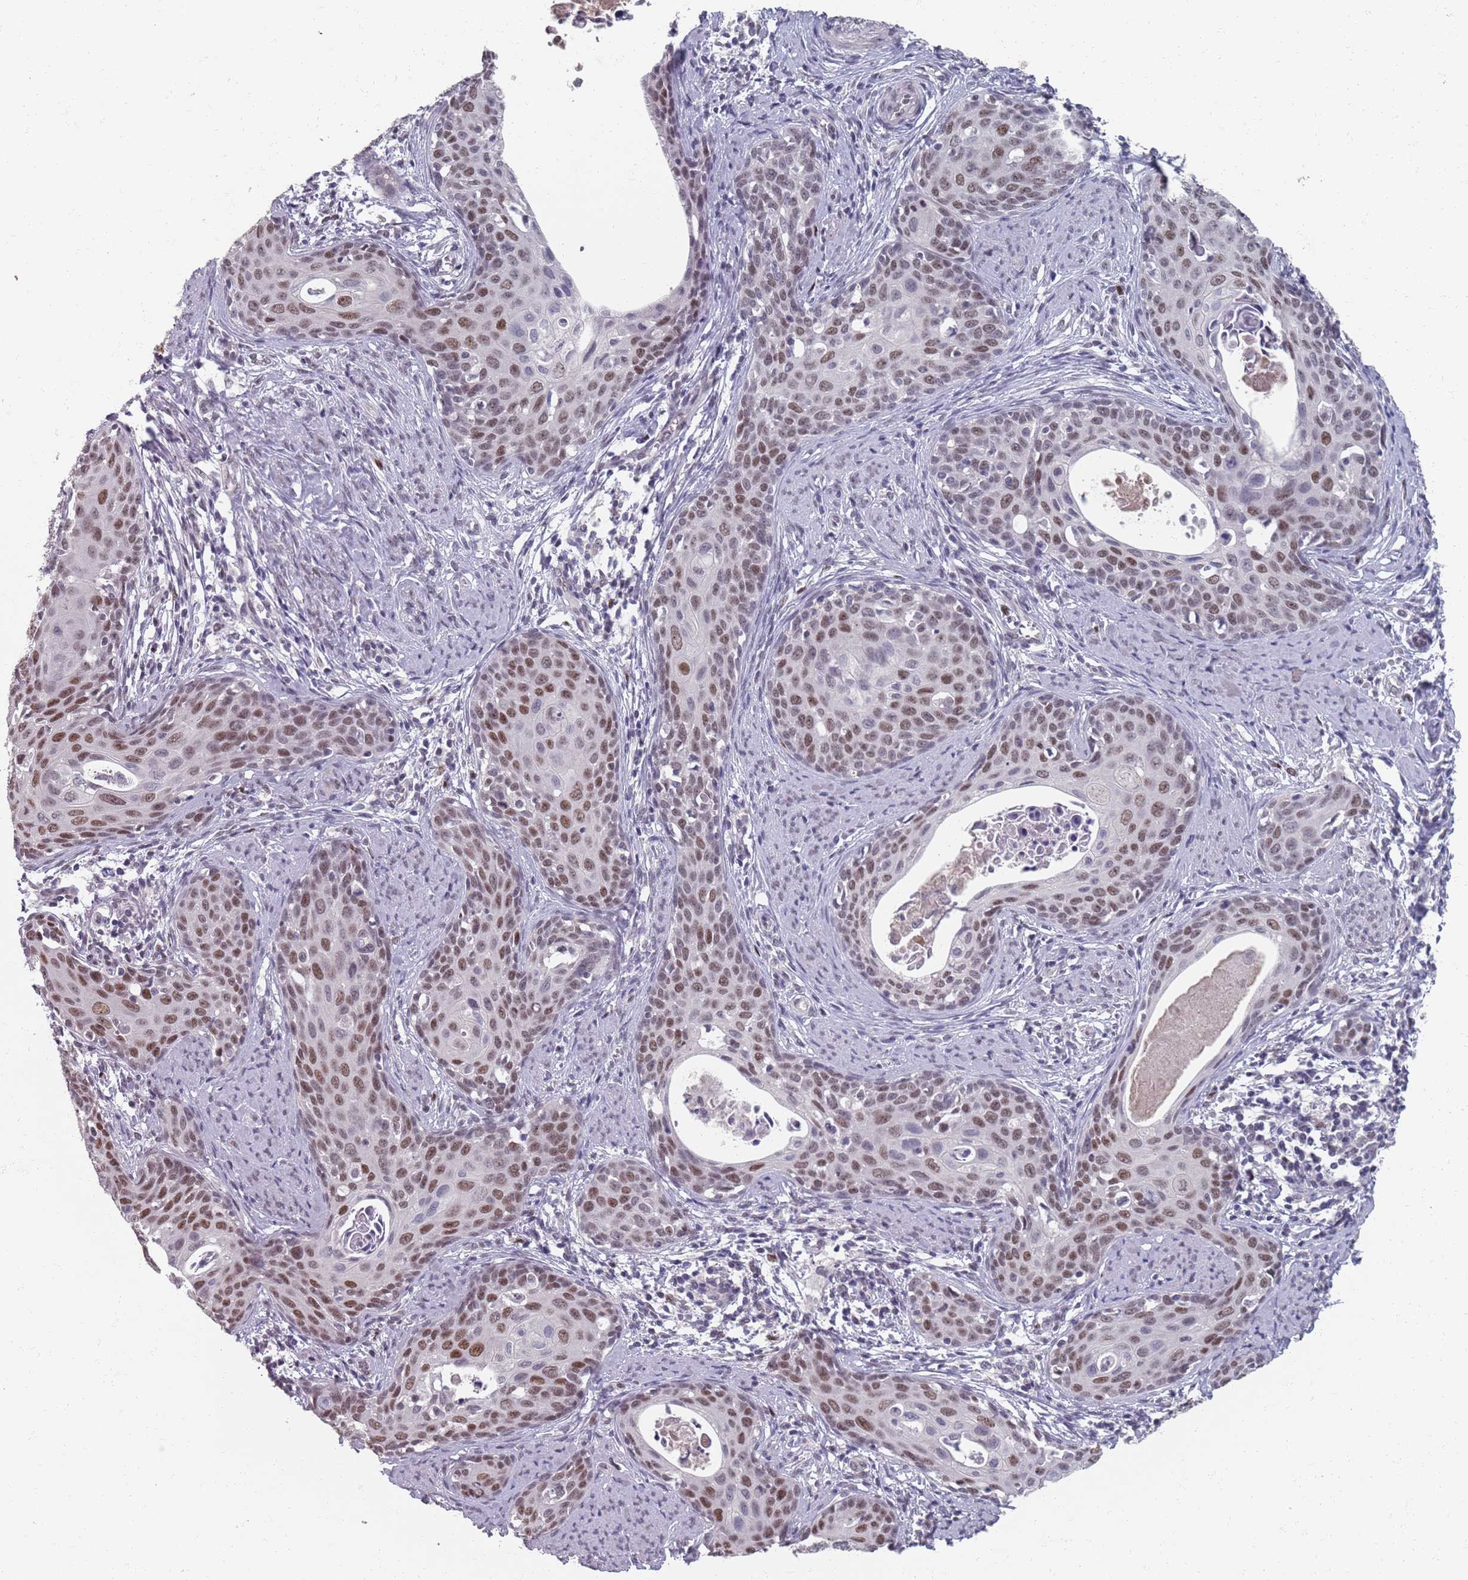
{"staining": {"intensity": "moderate", "quantity": "25%-75%", "location": "nuclear"}, "tissue": "cervical cancer", "cell_type": "Tumor cells", "image_type": "cancer", "snomed": [{"axis": "morphology", "description": "Squamous cell carcinoma, NOS"}, {"axis": "topography", "description": "Cervix"}], "caption": "Immunohistochemistry (IHC) of human squamous cell carcinoma (cervical) exhibits medium levels of moderate nuclear positivity in approximately 25%-75% of tumor cells. (DAB (3,3'-diaminobenzidine) = brown stain, brightfield microscopy at high magnification).", "gene": "SAMD1", "patient": {"sex": "female", "age": 46}}